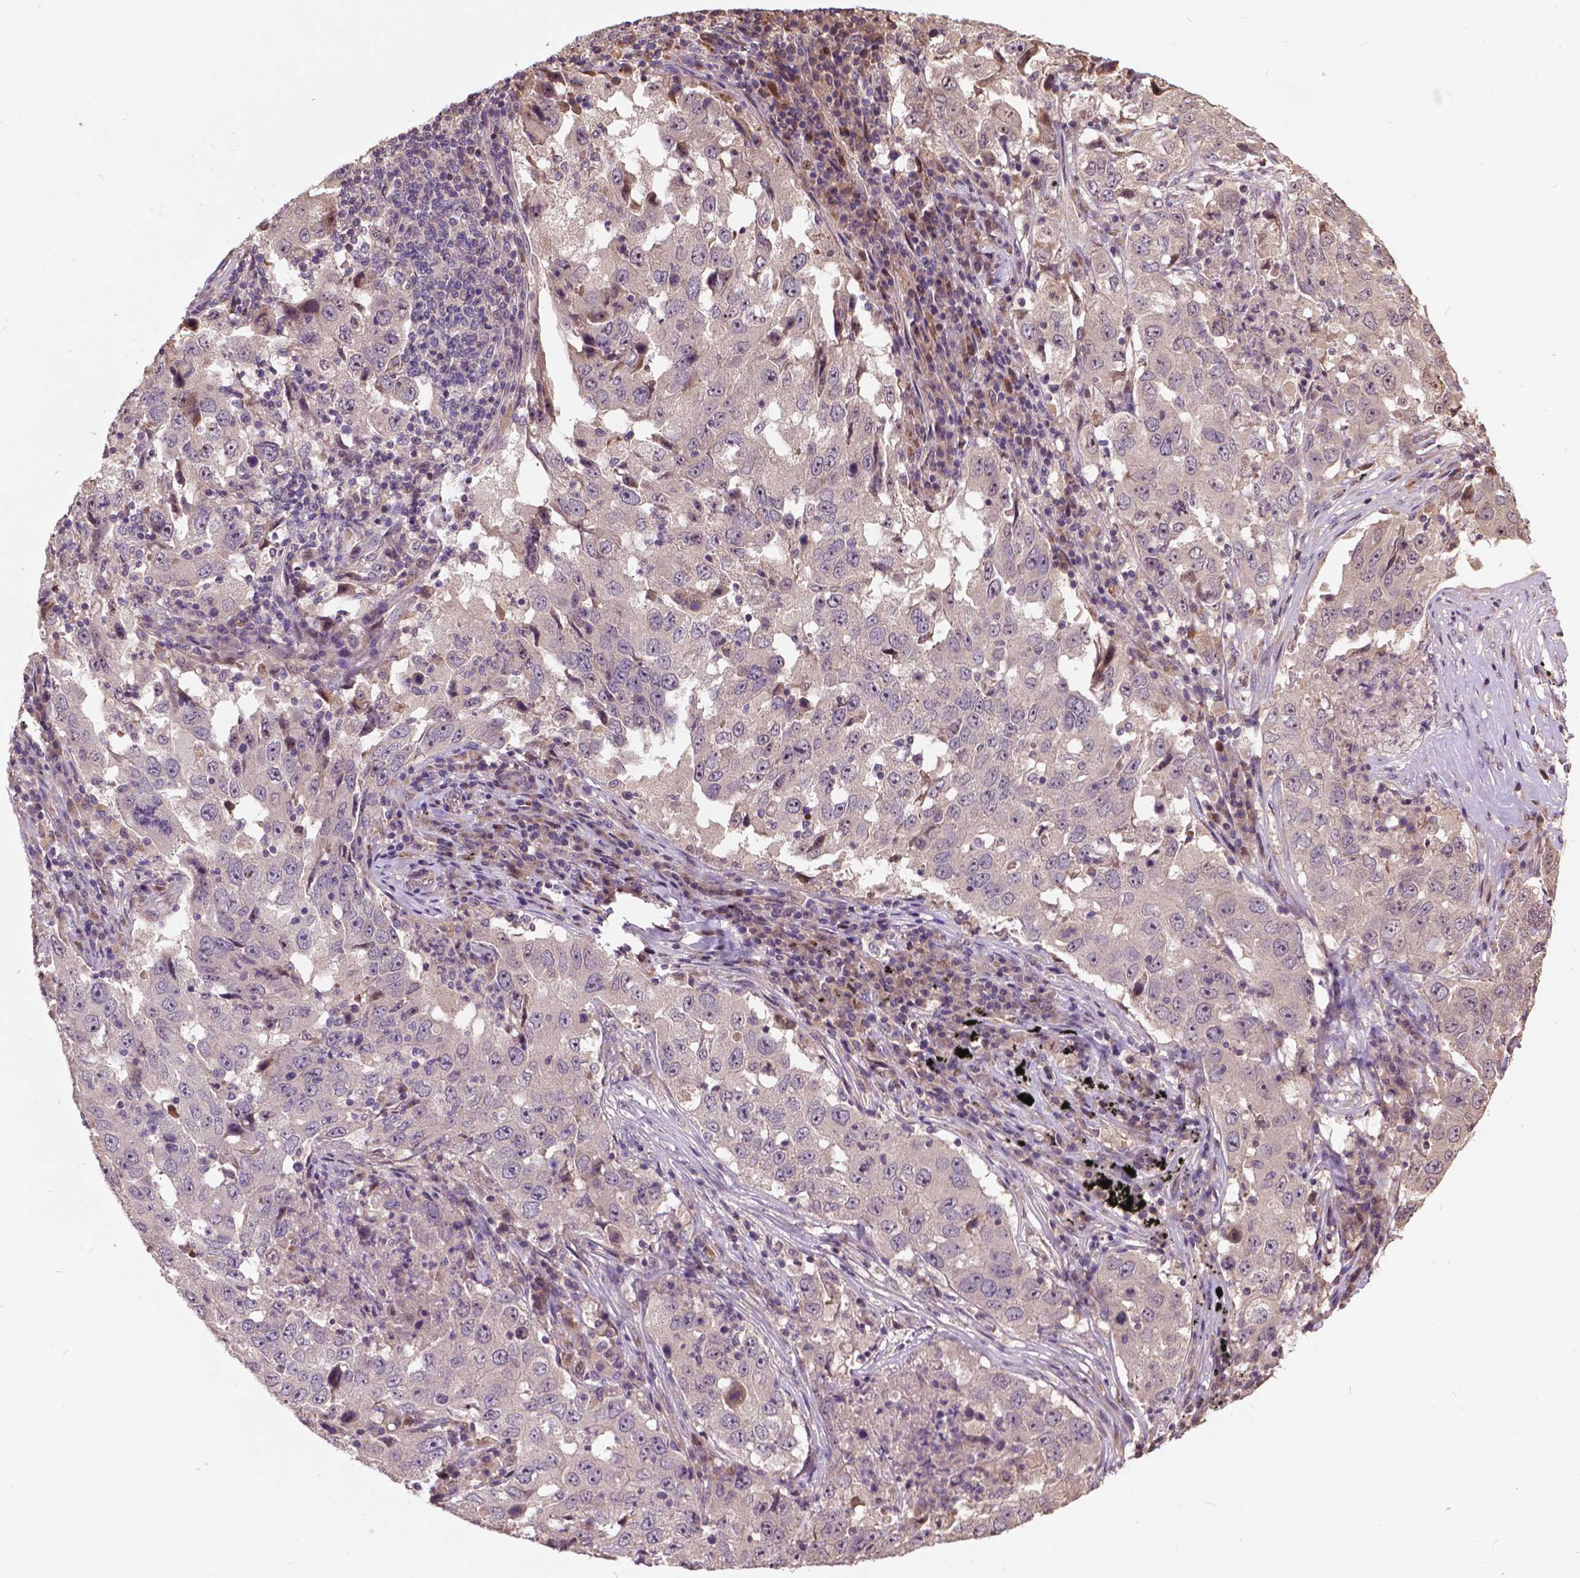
{"staining": {"intensity": "negative", "quantity": "none", "location": "none"}, "tissue": "lung cancer", "cell_type": "Tumor cells", "image_type": "cancer", "snomed": [{"axis": "morphology", "description": "Adenocarcinoma, NOS"}, {"axis": "topography", "description": "Lung"}], "caption": "This is an immunohistochemistry image of lung adenocarcinoma. There is no staining in tumor cells.", "gene": "AP1S3", "patient": {"sex": "male", "age": 73}}